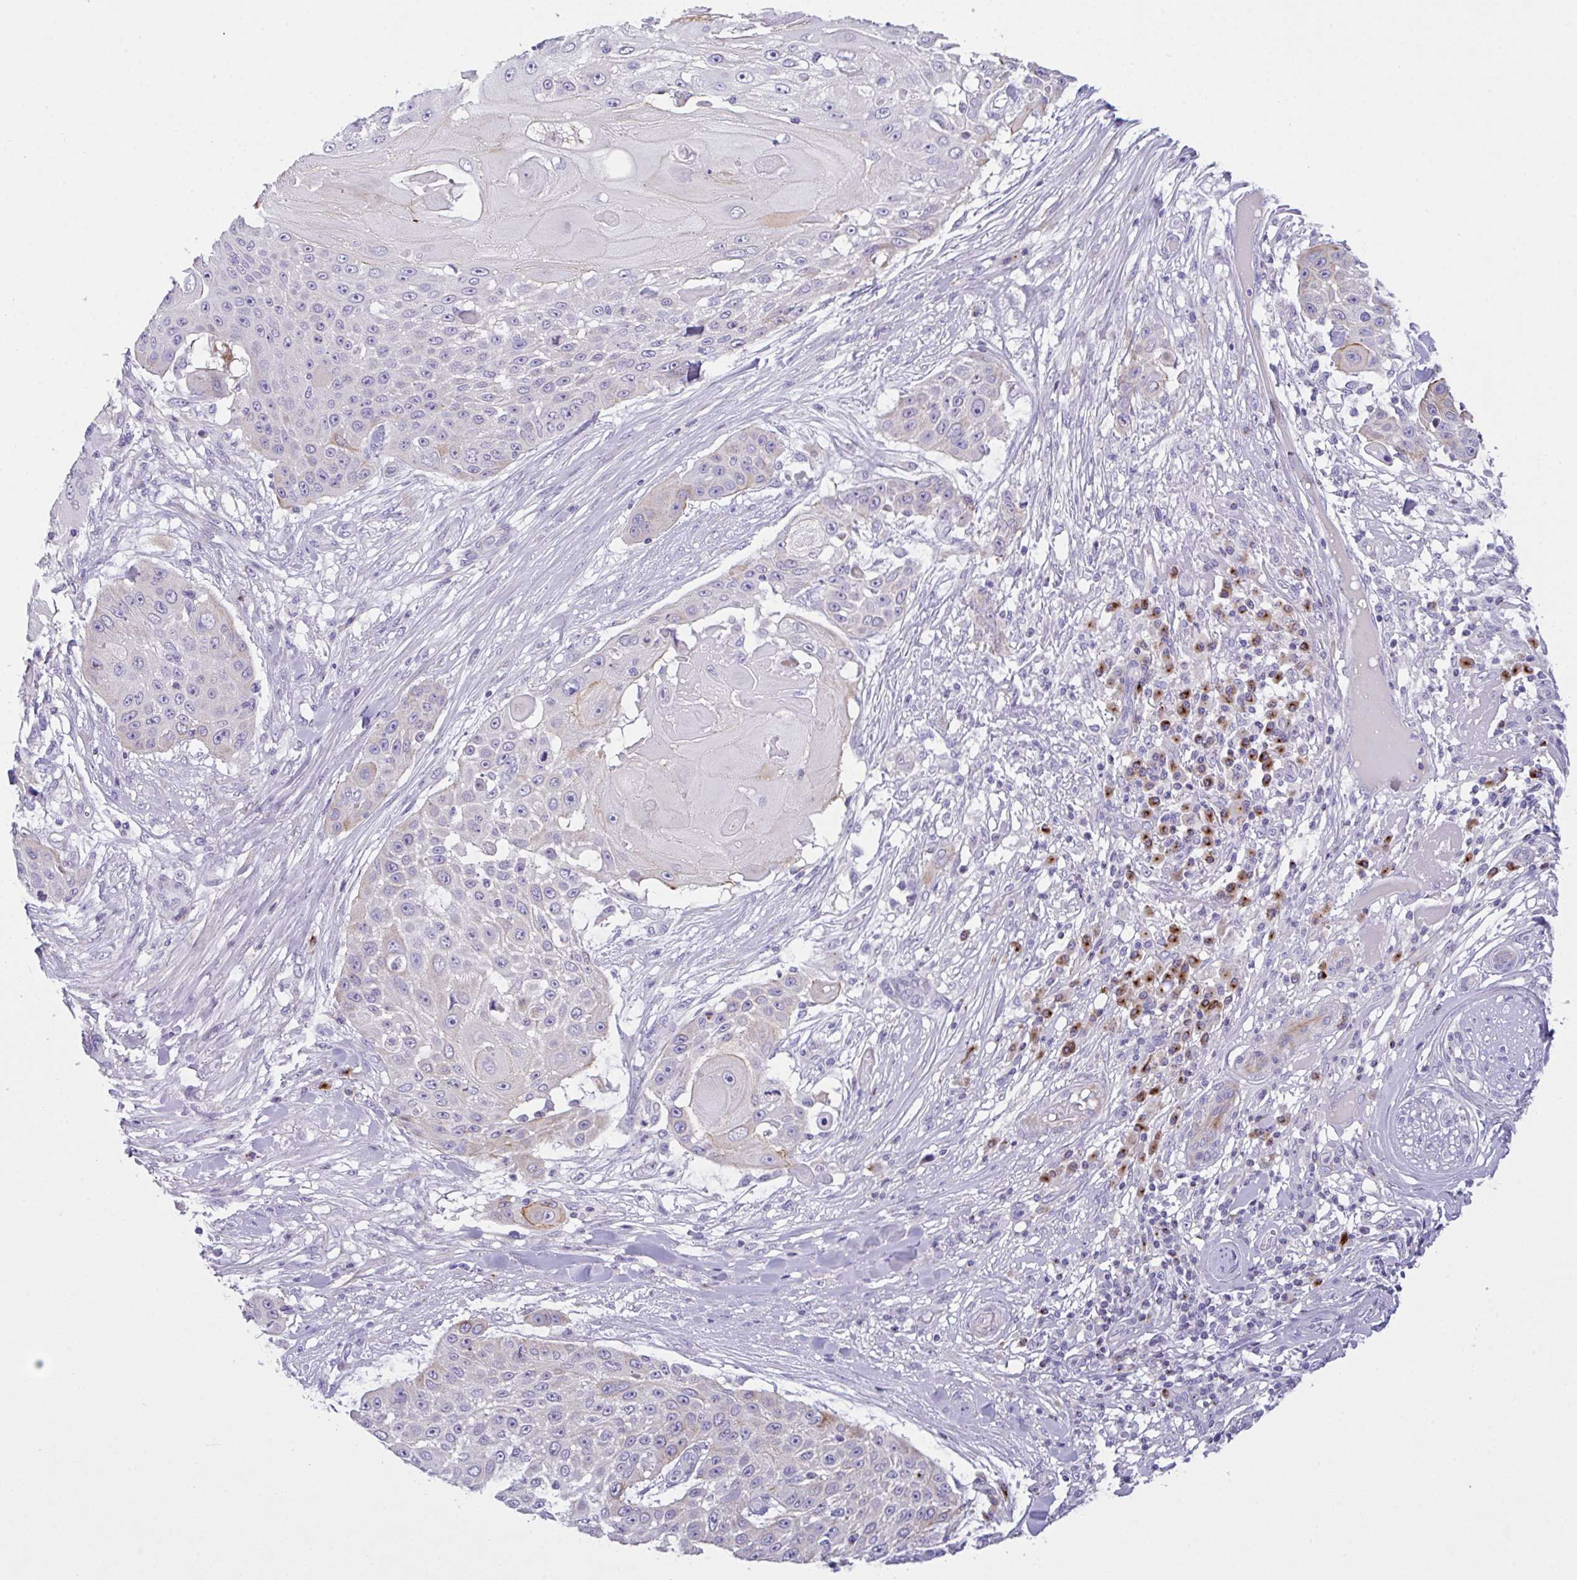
{"staining": {"intensity": "weak", "quantity": "<25%", "location": "cytoplasmic/membranous"}, "tissue": "skin cancer", "cell_type": "Tumor cells", "image_type": "cancer", "snomed": [{"axis": "morphology", "description": "Squamous cell carcinoma, NOS"}, {"axis": "topography", "description": "Skin"}], "caption": "Immunohistochemistry image of squamous cell carcinoma (skin) stained for a protein (brown), which exhibits no positivity in tumor cells.", "gene": "FBXL20", "patient": {"sex": "female", "age": 86}}